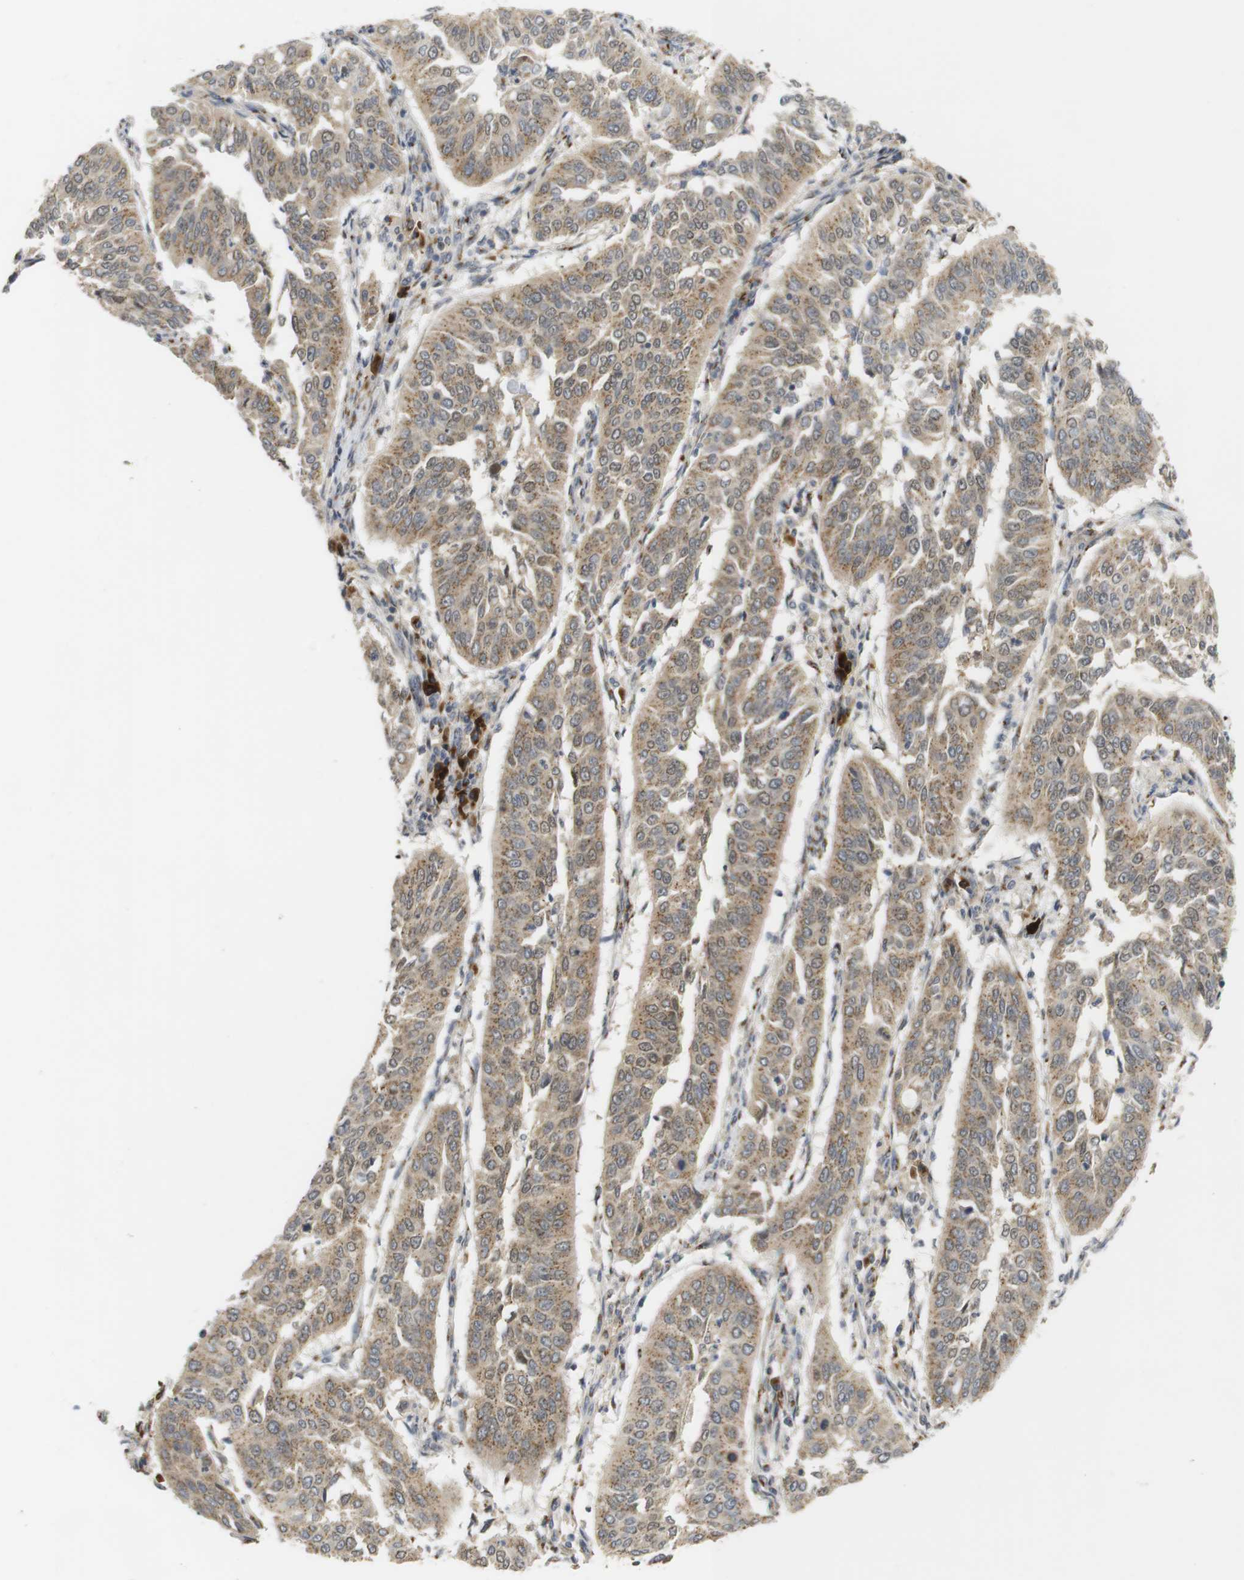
{"staining": {"intensity": "moderate", "quantity": ">75%", "location": "cytoplasmic/membranous"}, "tissue": "cervical cancer", "cell_type": "Tumor cells", "image_type": "cancer", "snomed": [{"axis": "morphology", "description": "Normal tissue, NOS"}, {"axis": "morphology", "description": "Squamous cell carcinoma, NOS"}, {"axis": "topography", "description": "Cervix"}], "caption": "A micrograph of human cervical squamous cell carcinoma stained for a protein demonstrates moderate cytoplasmic/membranous brown staining in tumor cells.", "gene": "ZFPL1", "patient": {"sex": "female", "age": 39}}